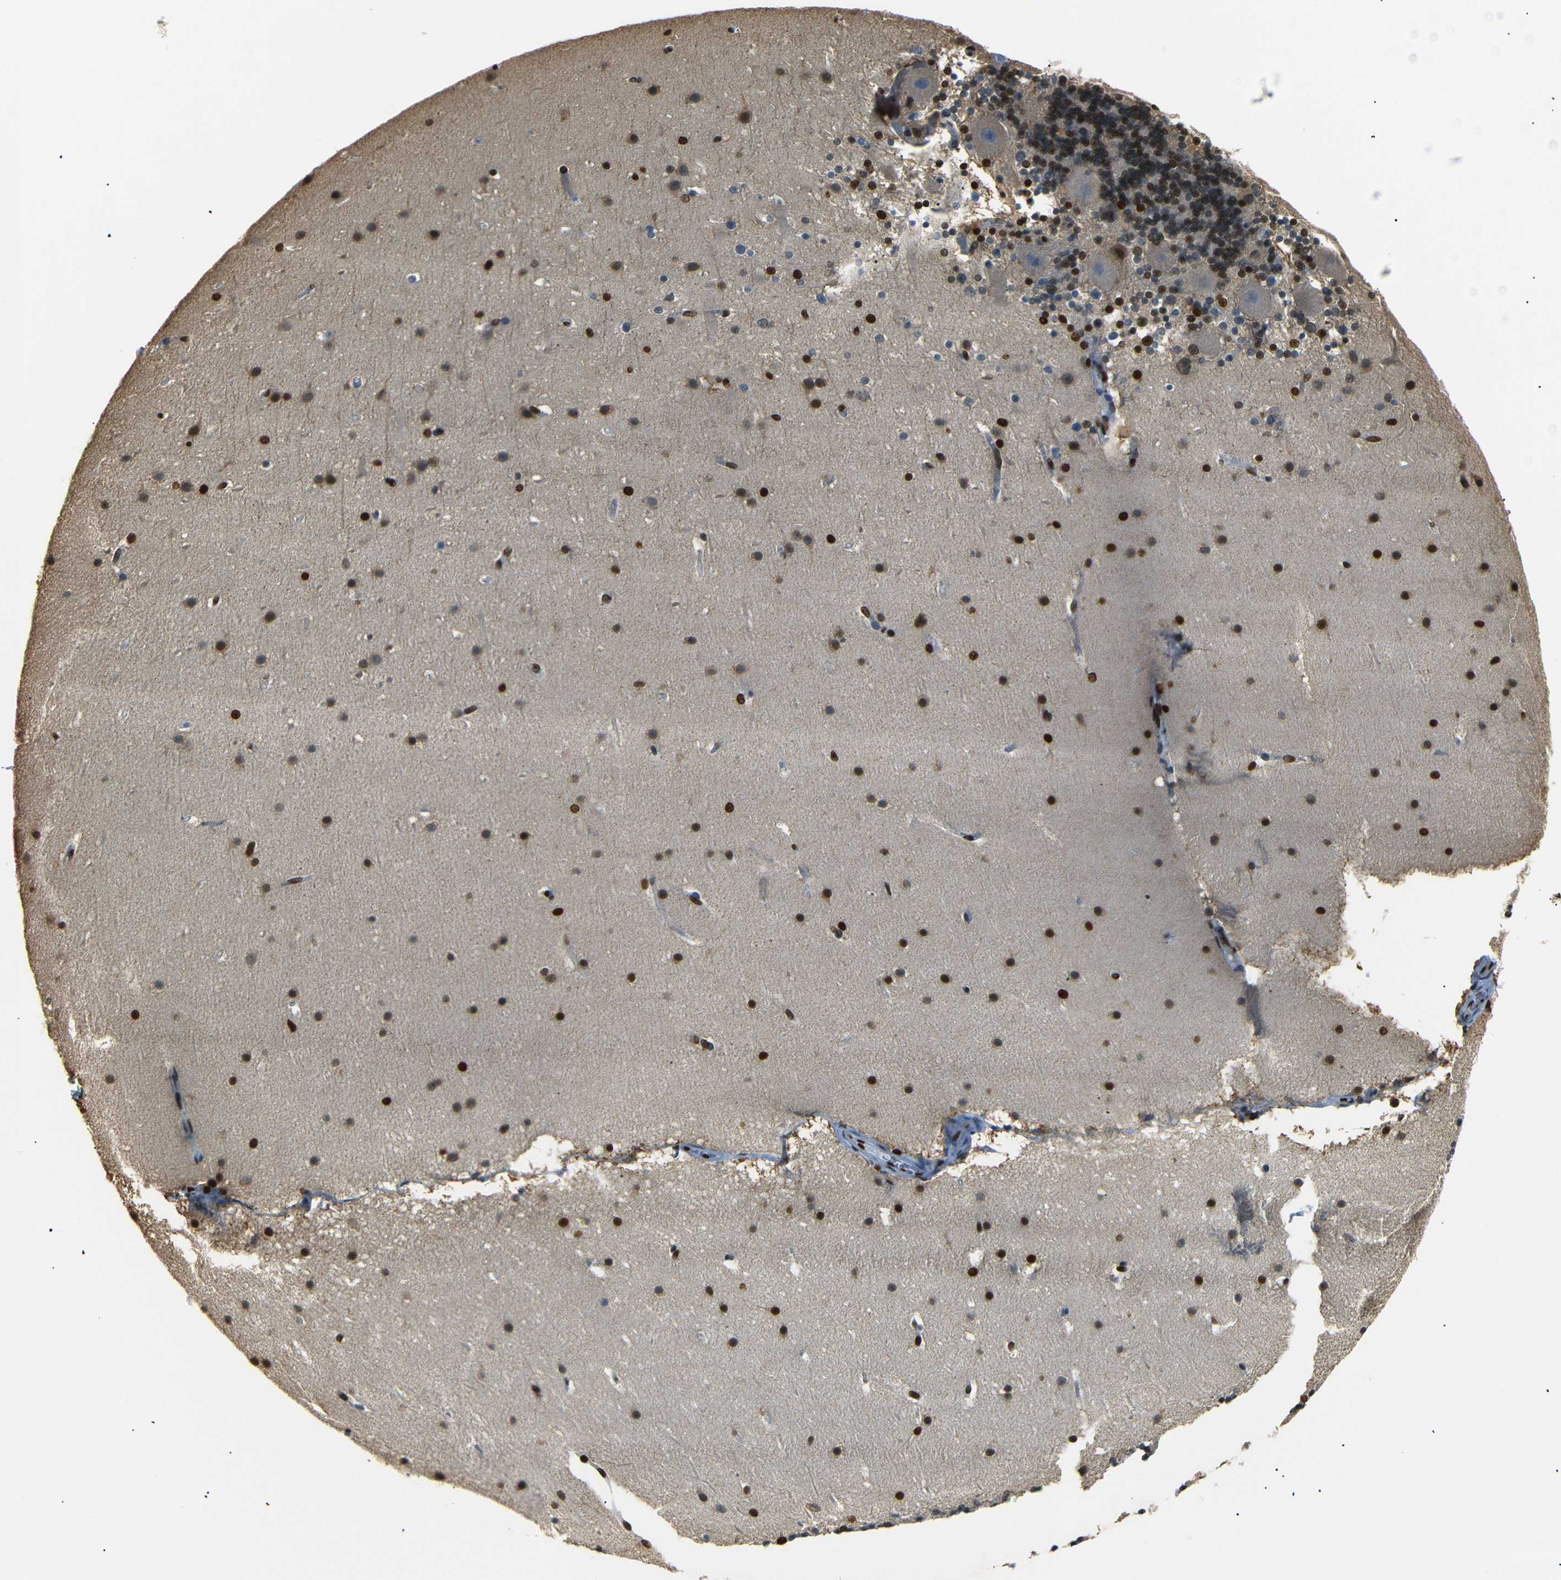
{"staining": {"intensity": "strong", "quantity": ">75%", "location": "nuclear"}, "tissue": "cerebellum", "cell_type": "Cells in granular layer", "image_type": "normal", "snomed": [{"axis": "morphology", "description": "Normal tissue, NOS"}, {"axis": "topography", "description": "Cerebellum"}], "caption": "Immunohistochemical staining of benign cerebellum shows strong nuclear protein expression in approximately >75% of cells in granular layer. The protein of interest is shown in brown color, while the nuclei are stained blue.", "gene": "HMGN1", "patient": {"sex": "male", "age": 45}}